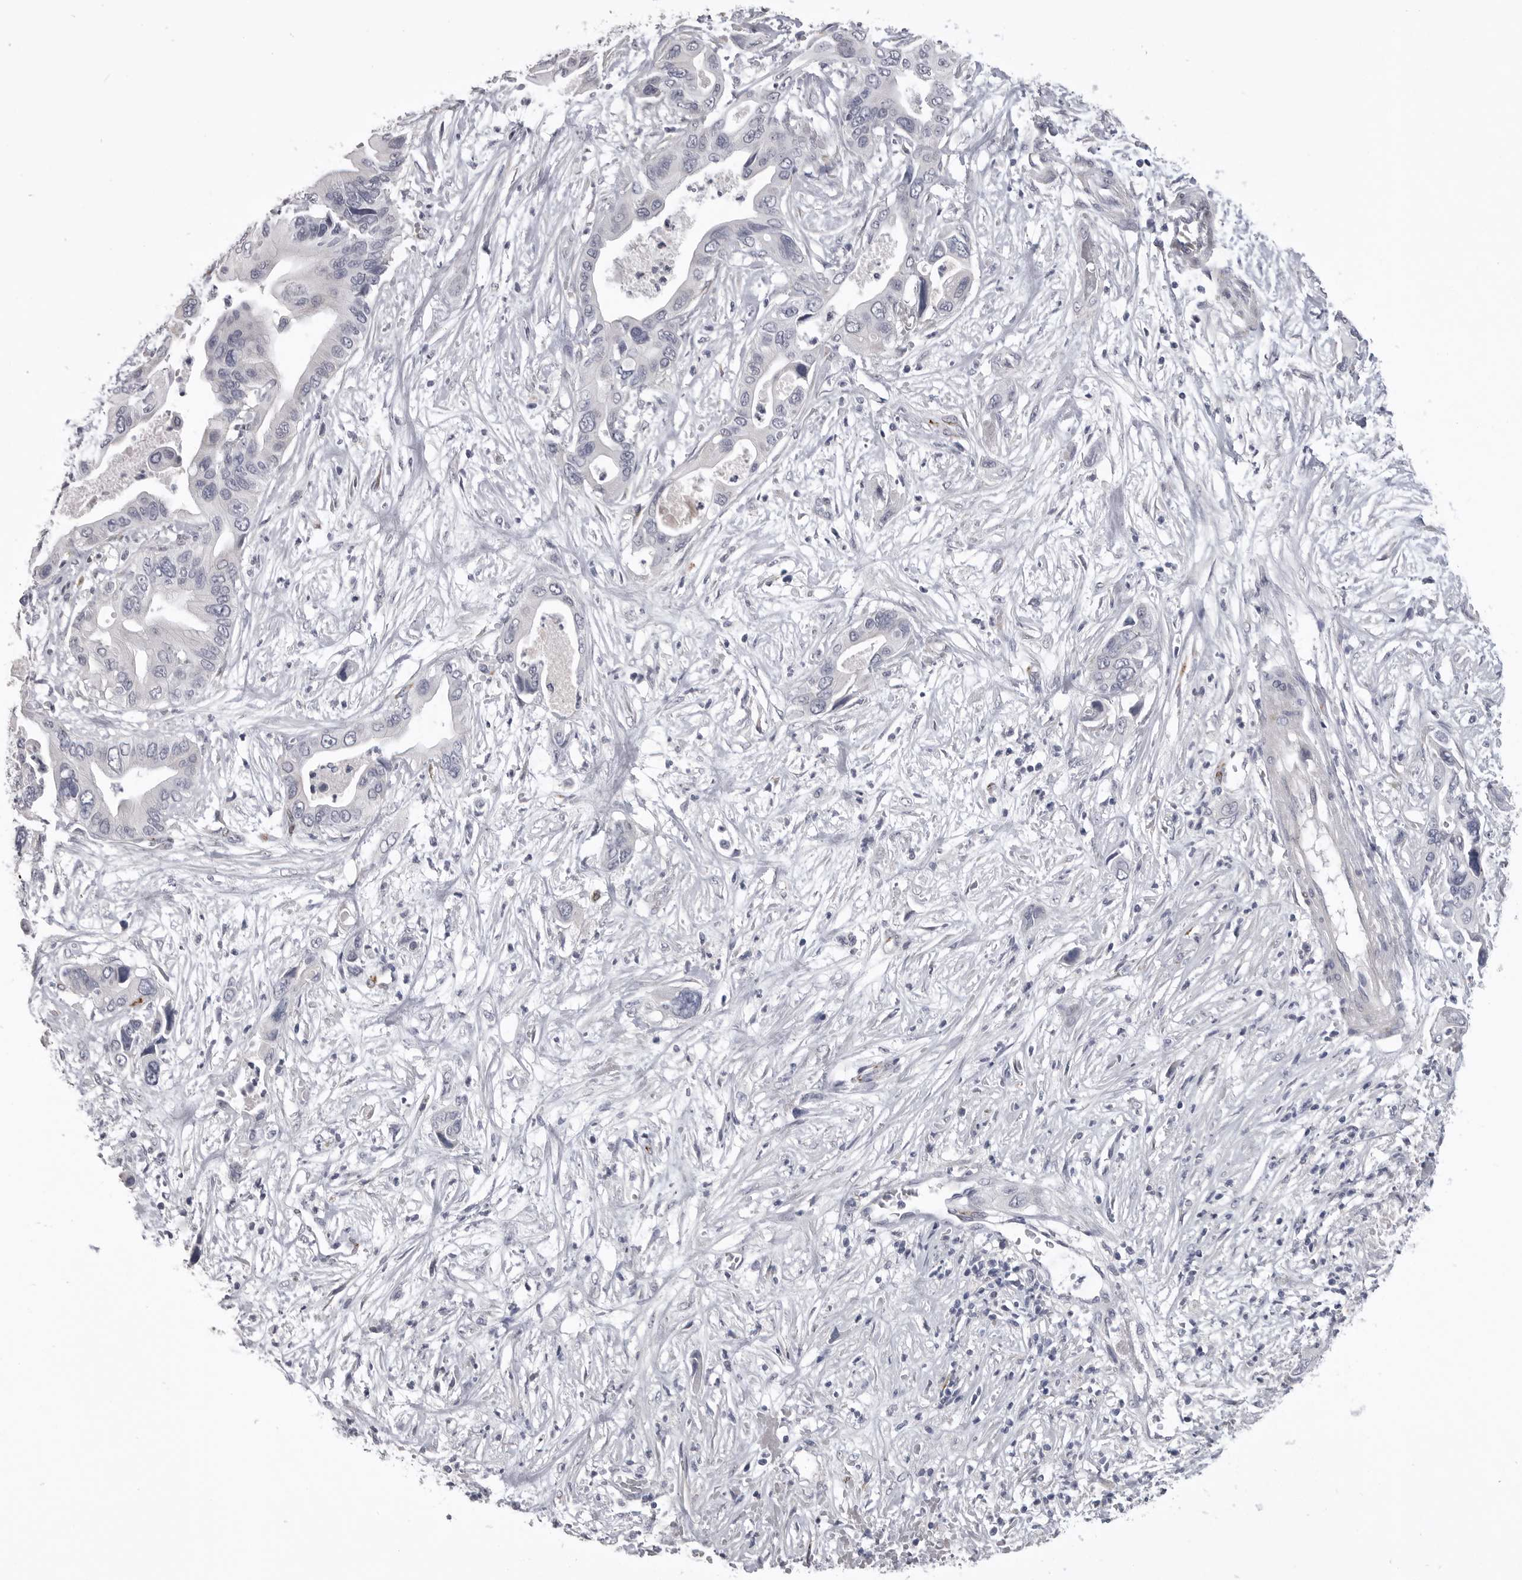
{"staining": {"intensity": "weak", "quantity": "<25%", "location": "cytoplasmic/membranous"}, "tissue": "pancreatic cancer", "cell_type": "Tumor cells", "image_type": "cancer", "snomed": [{"axis": "morphology", "description": "Adenocarcinoma, NOS"}, {"axis": "topography", "description": "Pancreas"}], "caption": "Tumor cells show no significant protein positivity in adenocarcinoma (pancreatic). Nuclei are stained in blue.", "gene": "SERPING1", "patient": {"sex": "male", "age": 66}}